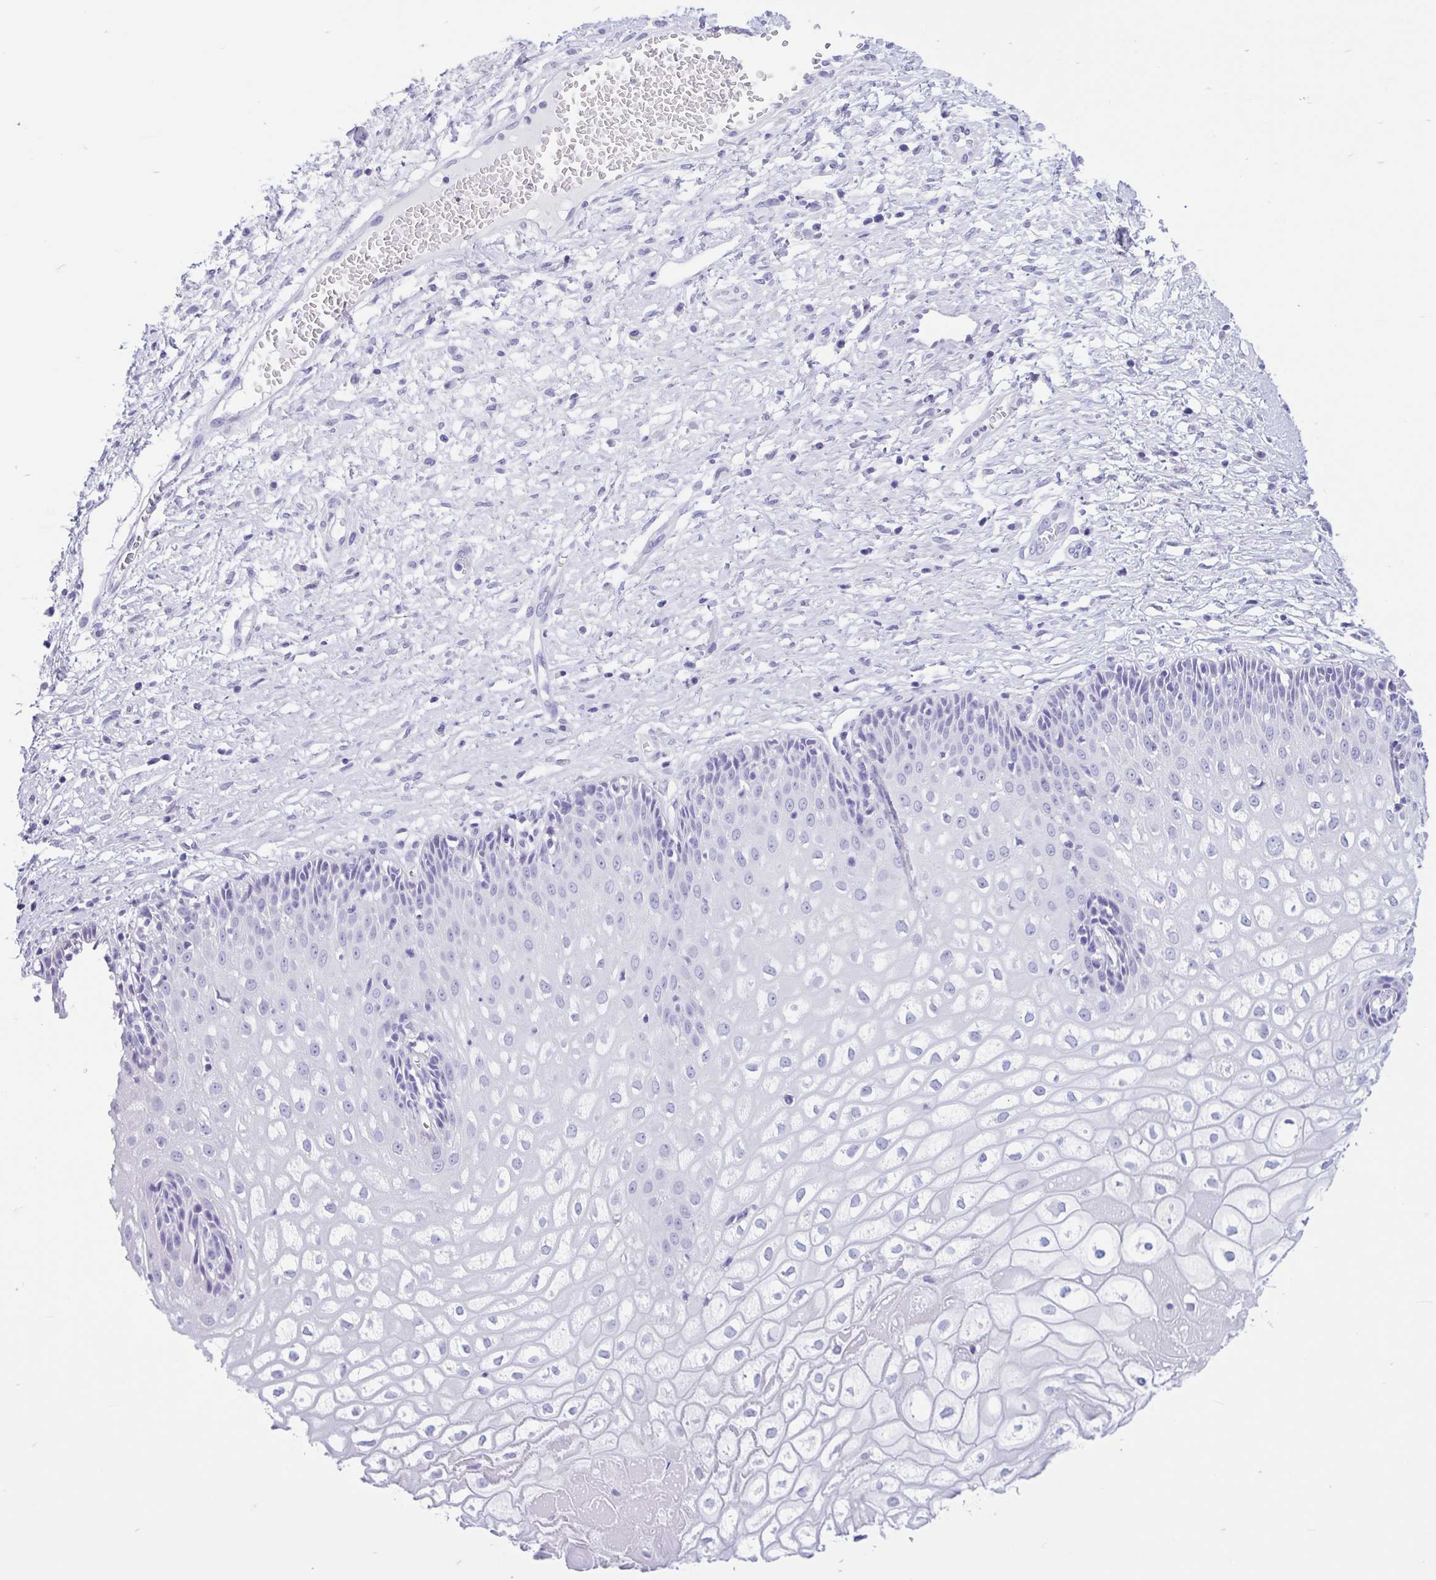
{"staining": {"intensity": "negative", "quantity": "none", "location": "none"}, "tissue": "cervix", "cell_type": "Glandular cells", "image_type": "normal", "snomed": [{"axis": "morphology", "description": "Normal tissue, NOS"}, {"axis": "topography", "description": "Cervix"}], "caption": "DAB (3,3'-diaminobenzidine) immunohistochemical staining of normal cervix reveals no significant positivity in glandular cells.", "gene": "ENSG00000274792", "patient": {"sex": "female", "age": 36}}